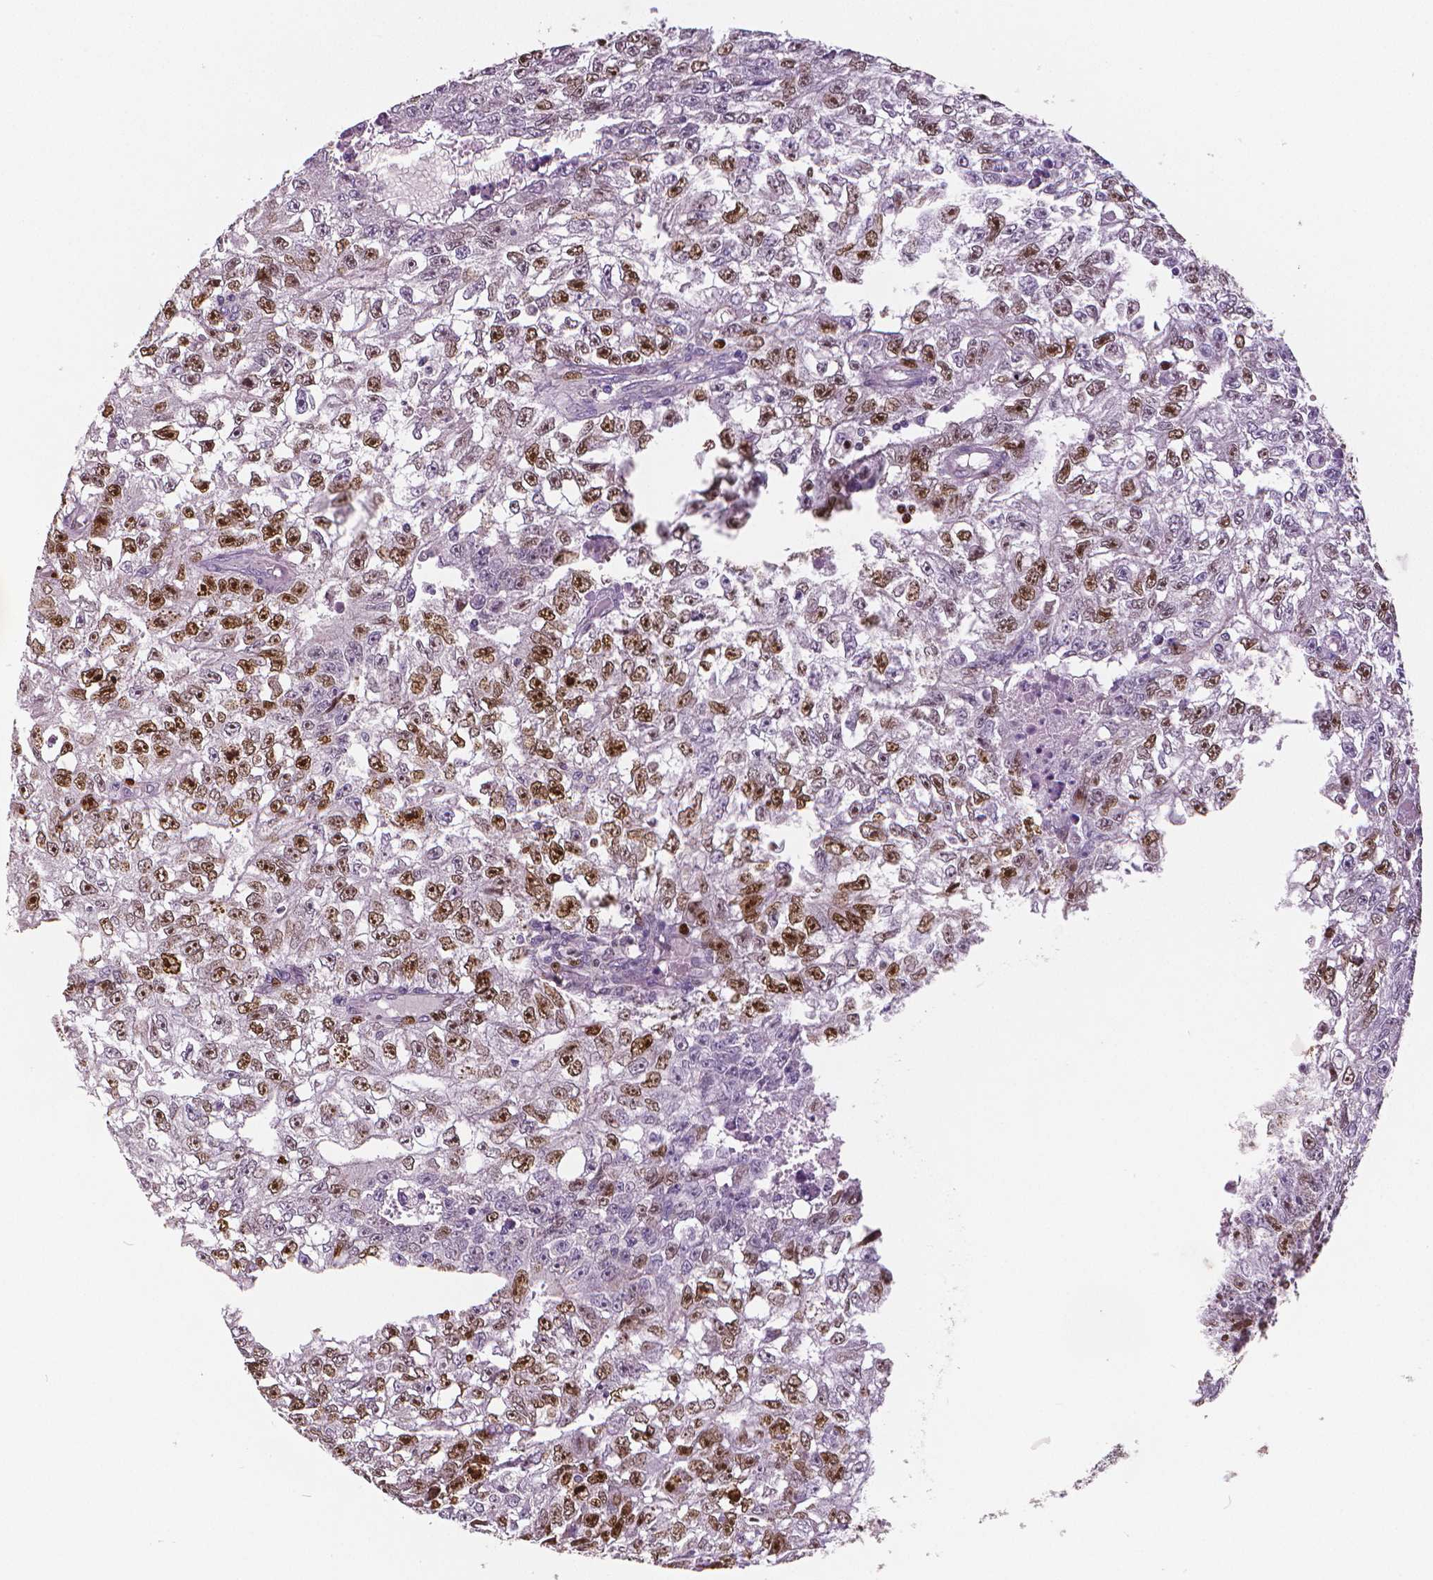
{"staining": {"intensity": "moderate", "quantity": "25%-75%", "location": "nuclear"}, "tissue": "testis cancer", "cell_type": "Tumor cells", "image_type": "cancer", "snomed": [{"axis": "morphology", "description": "Carcinoma, Embryonal, NOS"}, {"axis": "morphology", "description": "Teratoma, malignant, NOS"}, {"axis": "topography", "description": "Testis"}], "caption": "About 25%-75% of tumor cells in human testis cancer exhibit moderate nuclear protein expression as visualized by brown immunohistochemical staining.", "gene": "MKI67", "patient": {"sex": "male", "age": 24}}